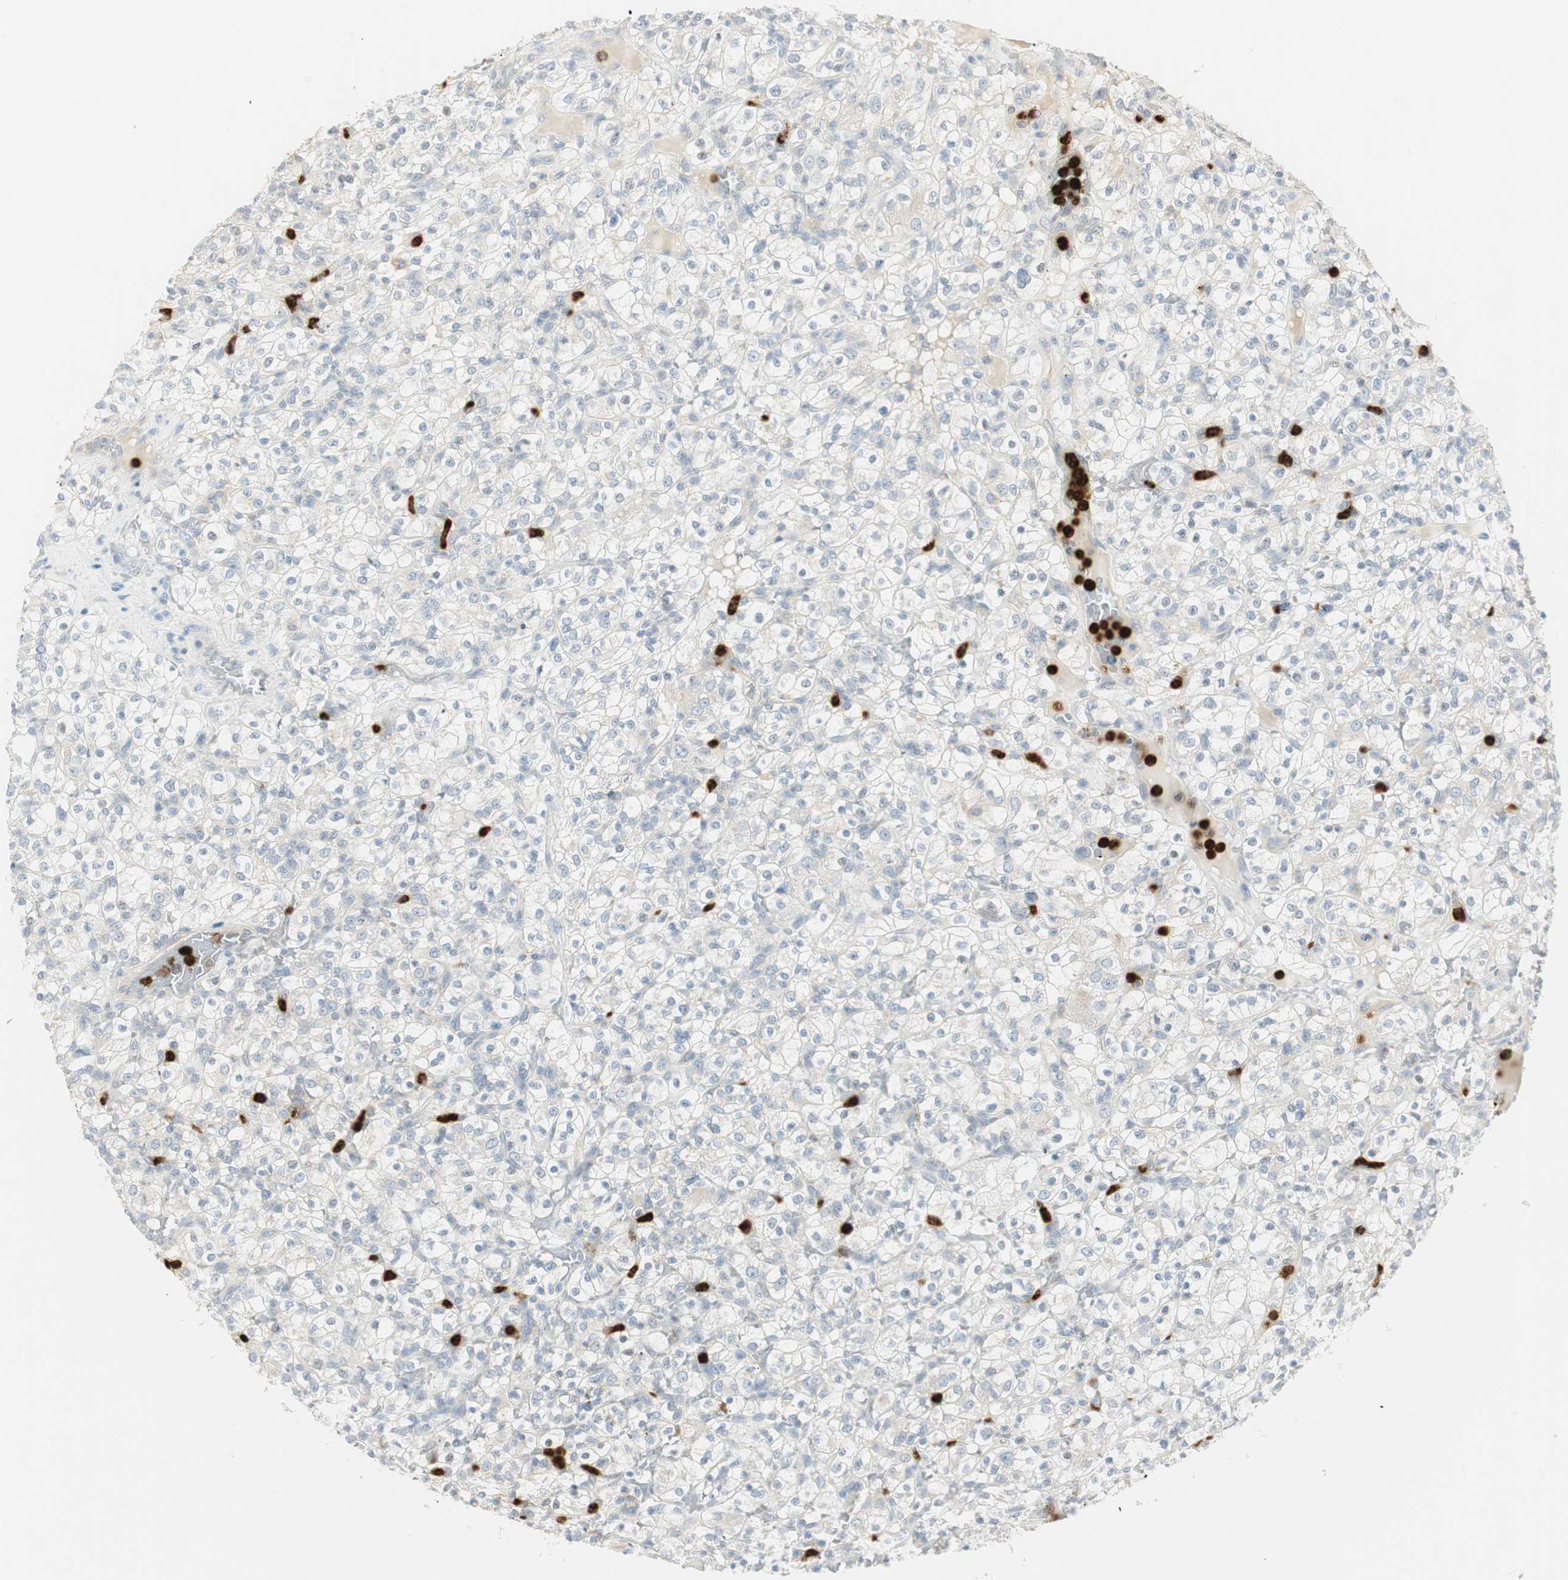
{"staining": {"intensity": "negative", "quantity": "none", "location": "none"}, "tissue": "renal cancer", "cell_type": "Tumor cells", "image_type": "cancer", "snomed": [{"axis": "morphology", "description": "Normal tissue, NOS"}, {"axis": "morphology", "description": "Adenocarcinoma, NOS"}, {"axis": "topography", "description": "Kidney"}], "caption": "IHC histopathology image of renal adenocarcinoma stained for a protein (brown), which exhibits no positivity in tumor cells. (DAB (3,3'-diaminobenzidine) immunohistochemistry with hematoxylin counter stain).", "gene": "PRTN3", "patient": {"sex": "female", "age": 72}}